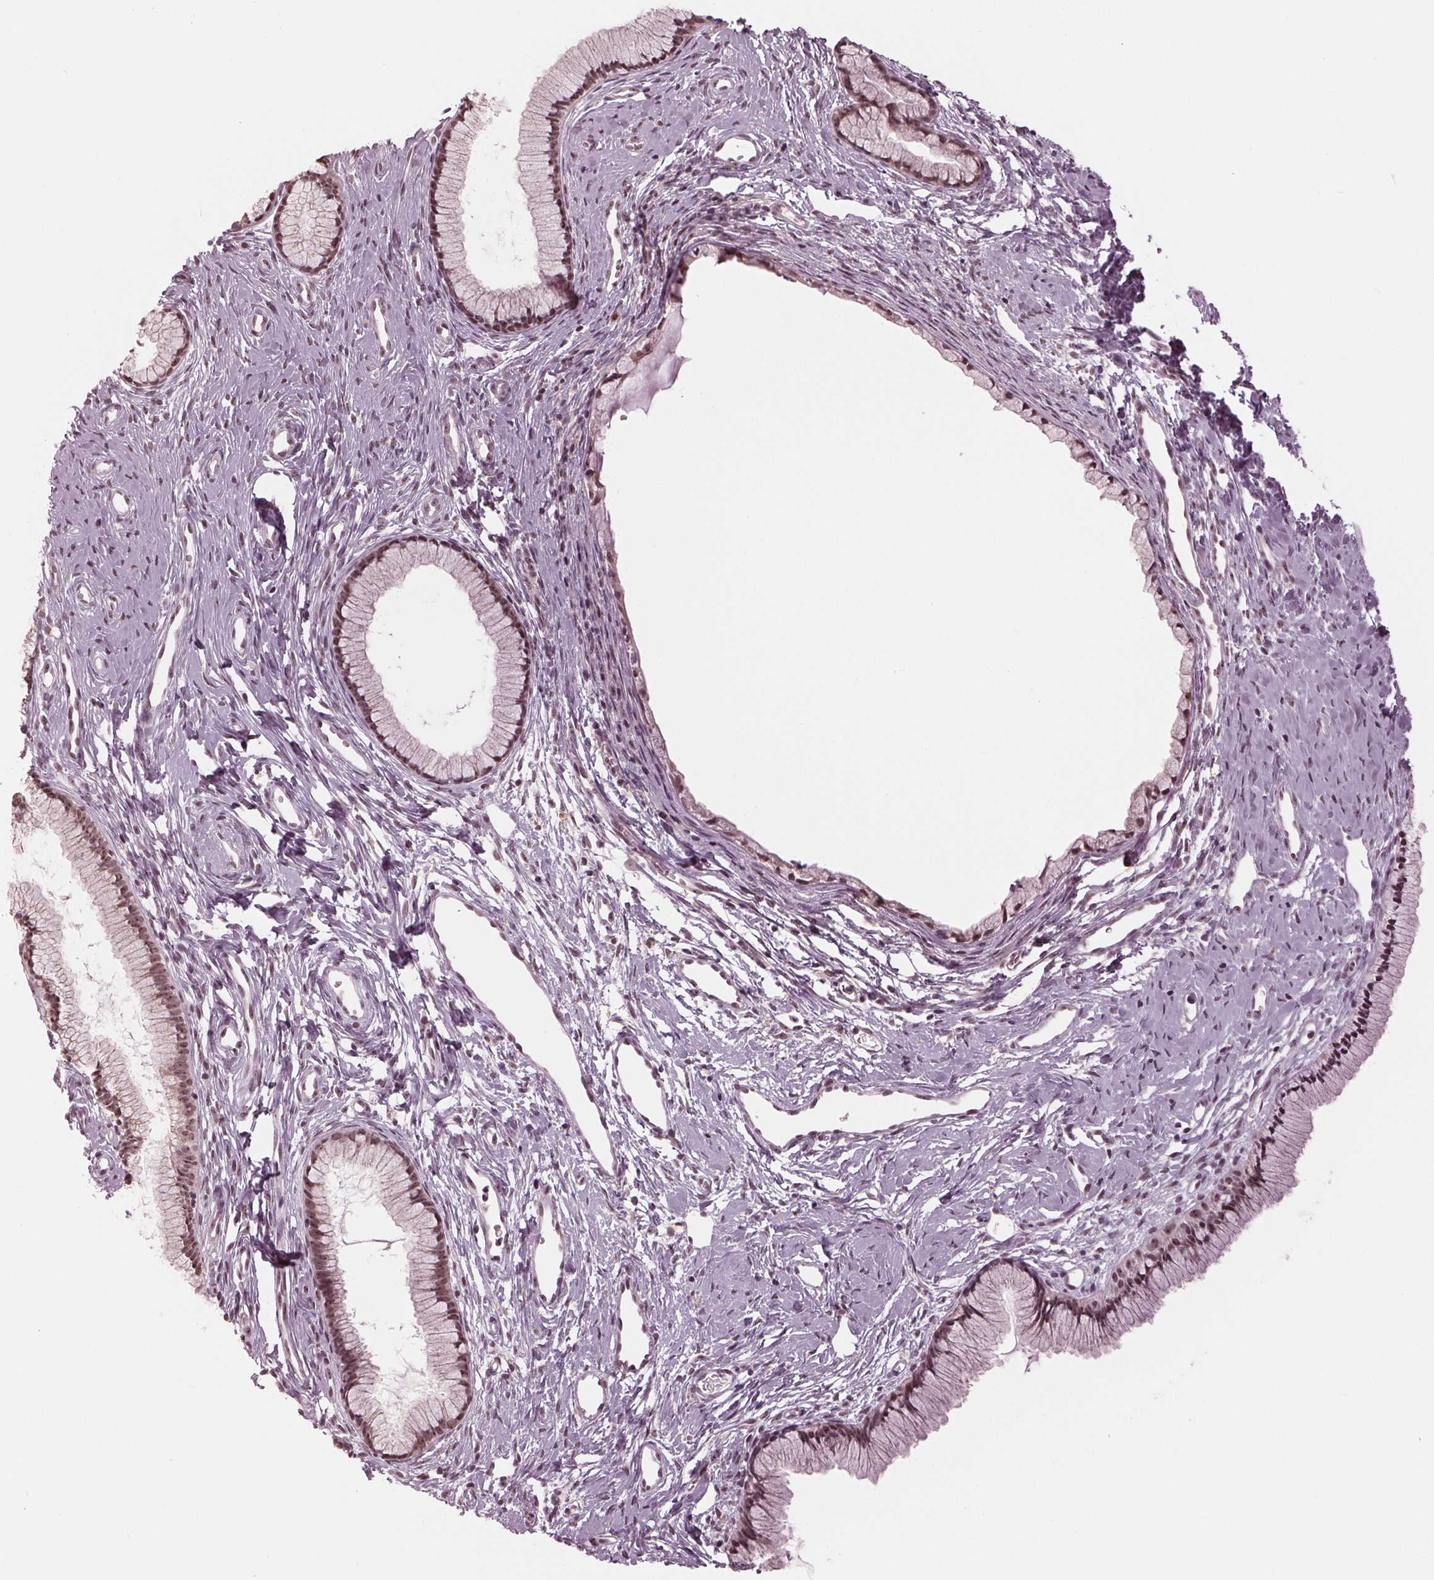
{"staining": {"intensity": "moderate", "quantity": ">75%", "location": "nuclear"}, "tissue": "cervix", "cell_type": "Glandular cells", "image_type": "normal", "snomed": [{"axis": "morphology", "description": "Normal tissue, NOS"}, {"axis": "topography", "description": "Cervix"}], "caption": "Immunohistochemical staining of benign human cervix shows moderate nuclear protein staining in approximately >75% of glandular cells.", "gene": "SLX4", "patient": {"sex": "female", "age": 40}}